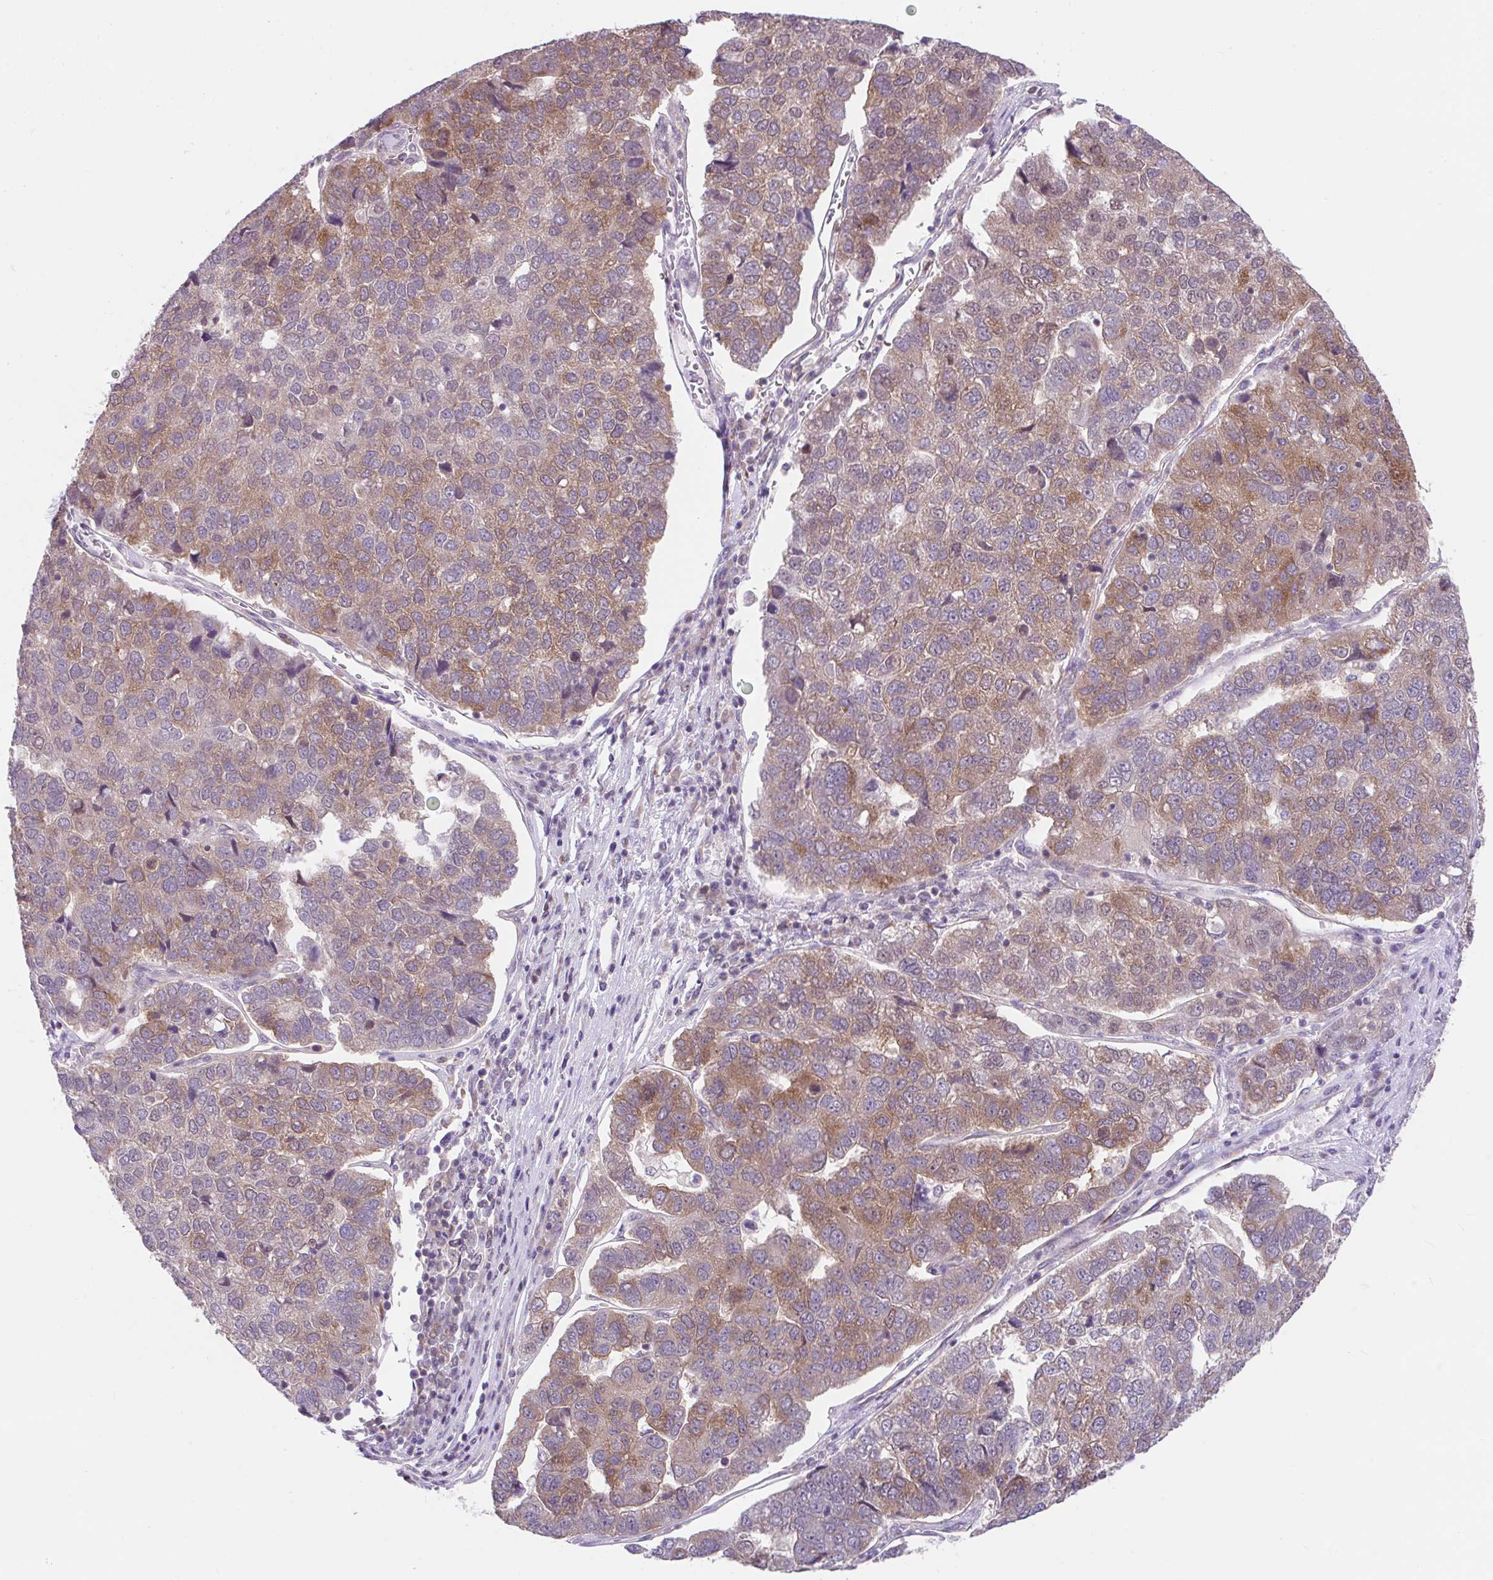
{"staining": {"intensity": "moderate", "quantity": "25%-75%", "location": "cytoplasmic/membranous"}, "tissue": "pancreatic cancer", "cell_type": "Tumor cells", "image_type": "cancer", "snomed": [{"axis": "morphology", "description": "Adenocarcinoma, NOS"}, {"axis": "topography", "description": "Pancreas"}], "caption": "Immunohistochemical staining of human adenocarcinoma (pancreatic) shows moderate cytoplasmic/membranous protein staining in approximately 25%-75% of tumor cells.", "gene": "RALBP1", "patient": {"sex": "female", "age": 61}}